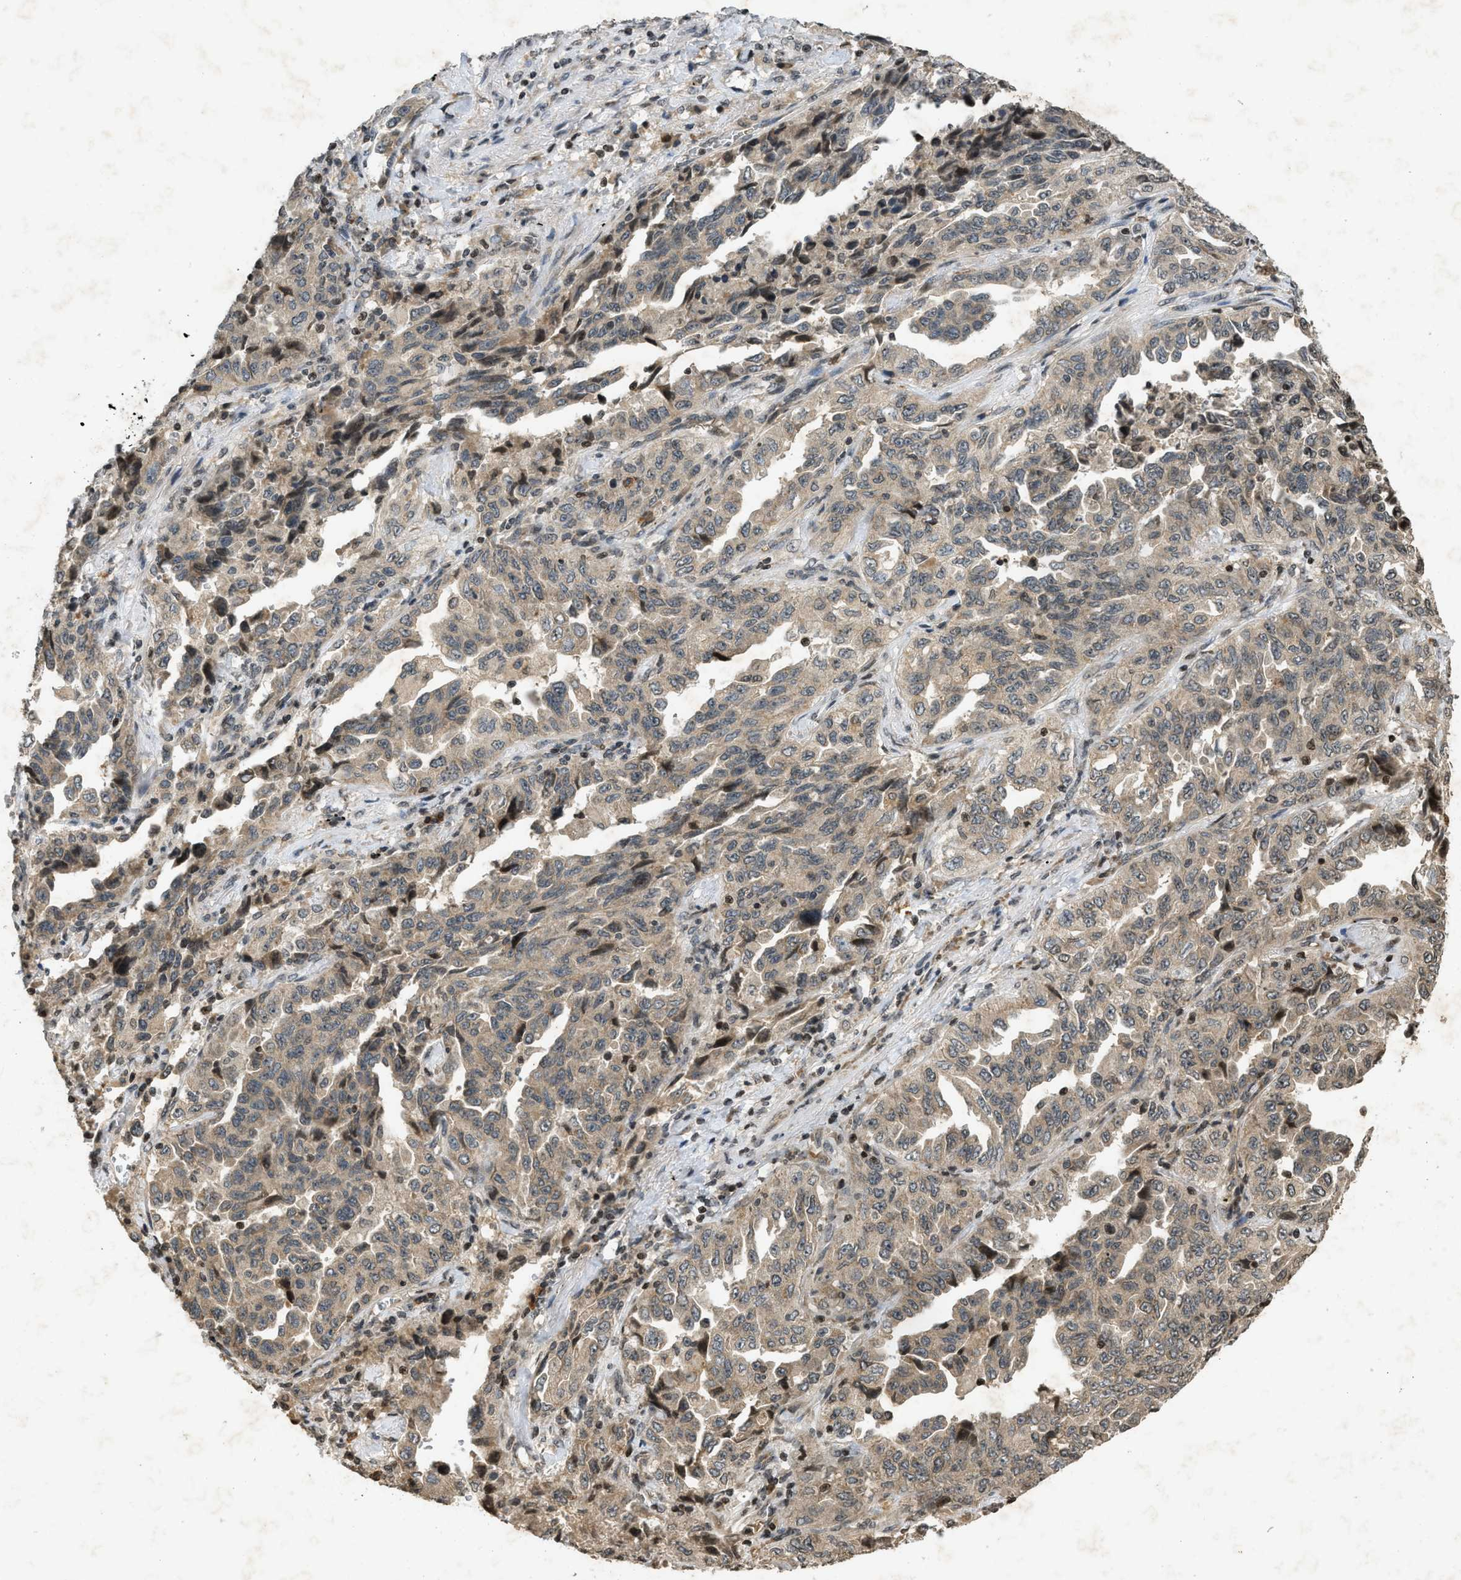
{"staining": {"intensity": "moderate", "quantity": ">75%", "location": "cytoplasmic/membranous"}, "tissue": "lung cancer", "cell_type": "Tumor cells", "image_type": "cancer", "snomed": [{"axis": "morphology", "description": "Adenocarcinoma, NOS"}, {"axis": "topography", "description": "Lung"}], "caption": "Immunohistochemical staining of human adenocarcinoma (lung) displays moderate cytoplasmic/membranous protein staining in approximately >75% of tumor cells.", "gene": "SIAH1", "patient": {"sex": "female", "age": 51}}